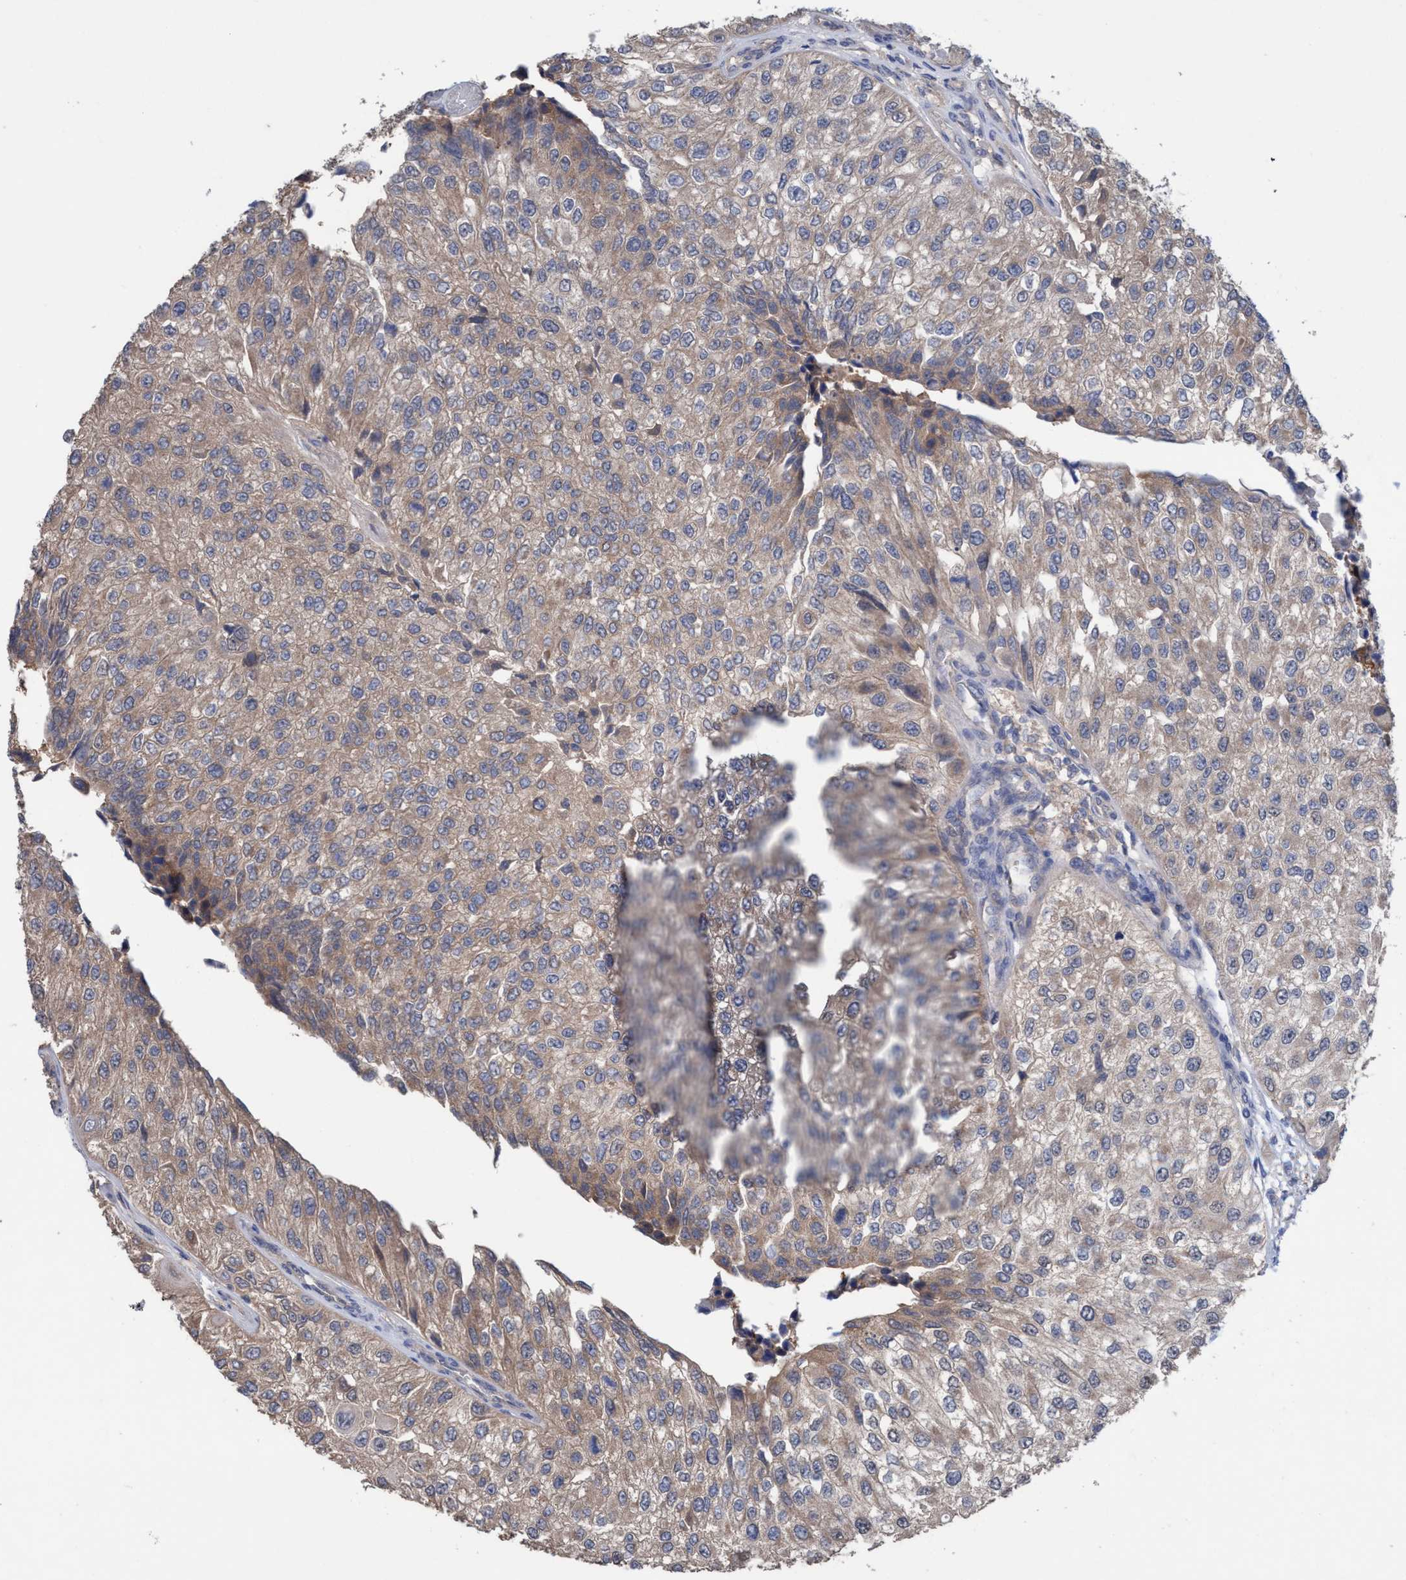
{"staining": {"intensity": "weak", "quantity": "<25%", "location": "cytoplasmic/membranous"}, "tissue": "urothelial cancer", "cell_type": "Tumor cells", "image_type": "cancer", "snomed": [{"axis": "morphology", "description": "Urothelial carcinoma, High grade"}, {"axis": "topography", "description": "Kidney"}, {"axis": "topography", "description": "Urinary bladder"}], "caption": "IHC of human high-grade urothelial carcinoma shows no positivity in tumor cells.", "gene": "GLOD4", "patient": {"sex": "male", "age": 77}}